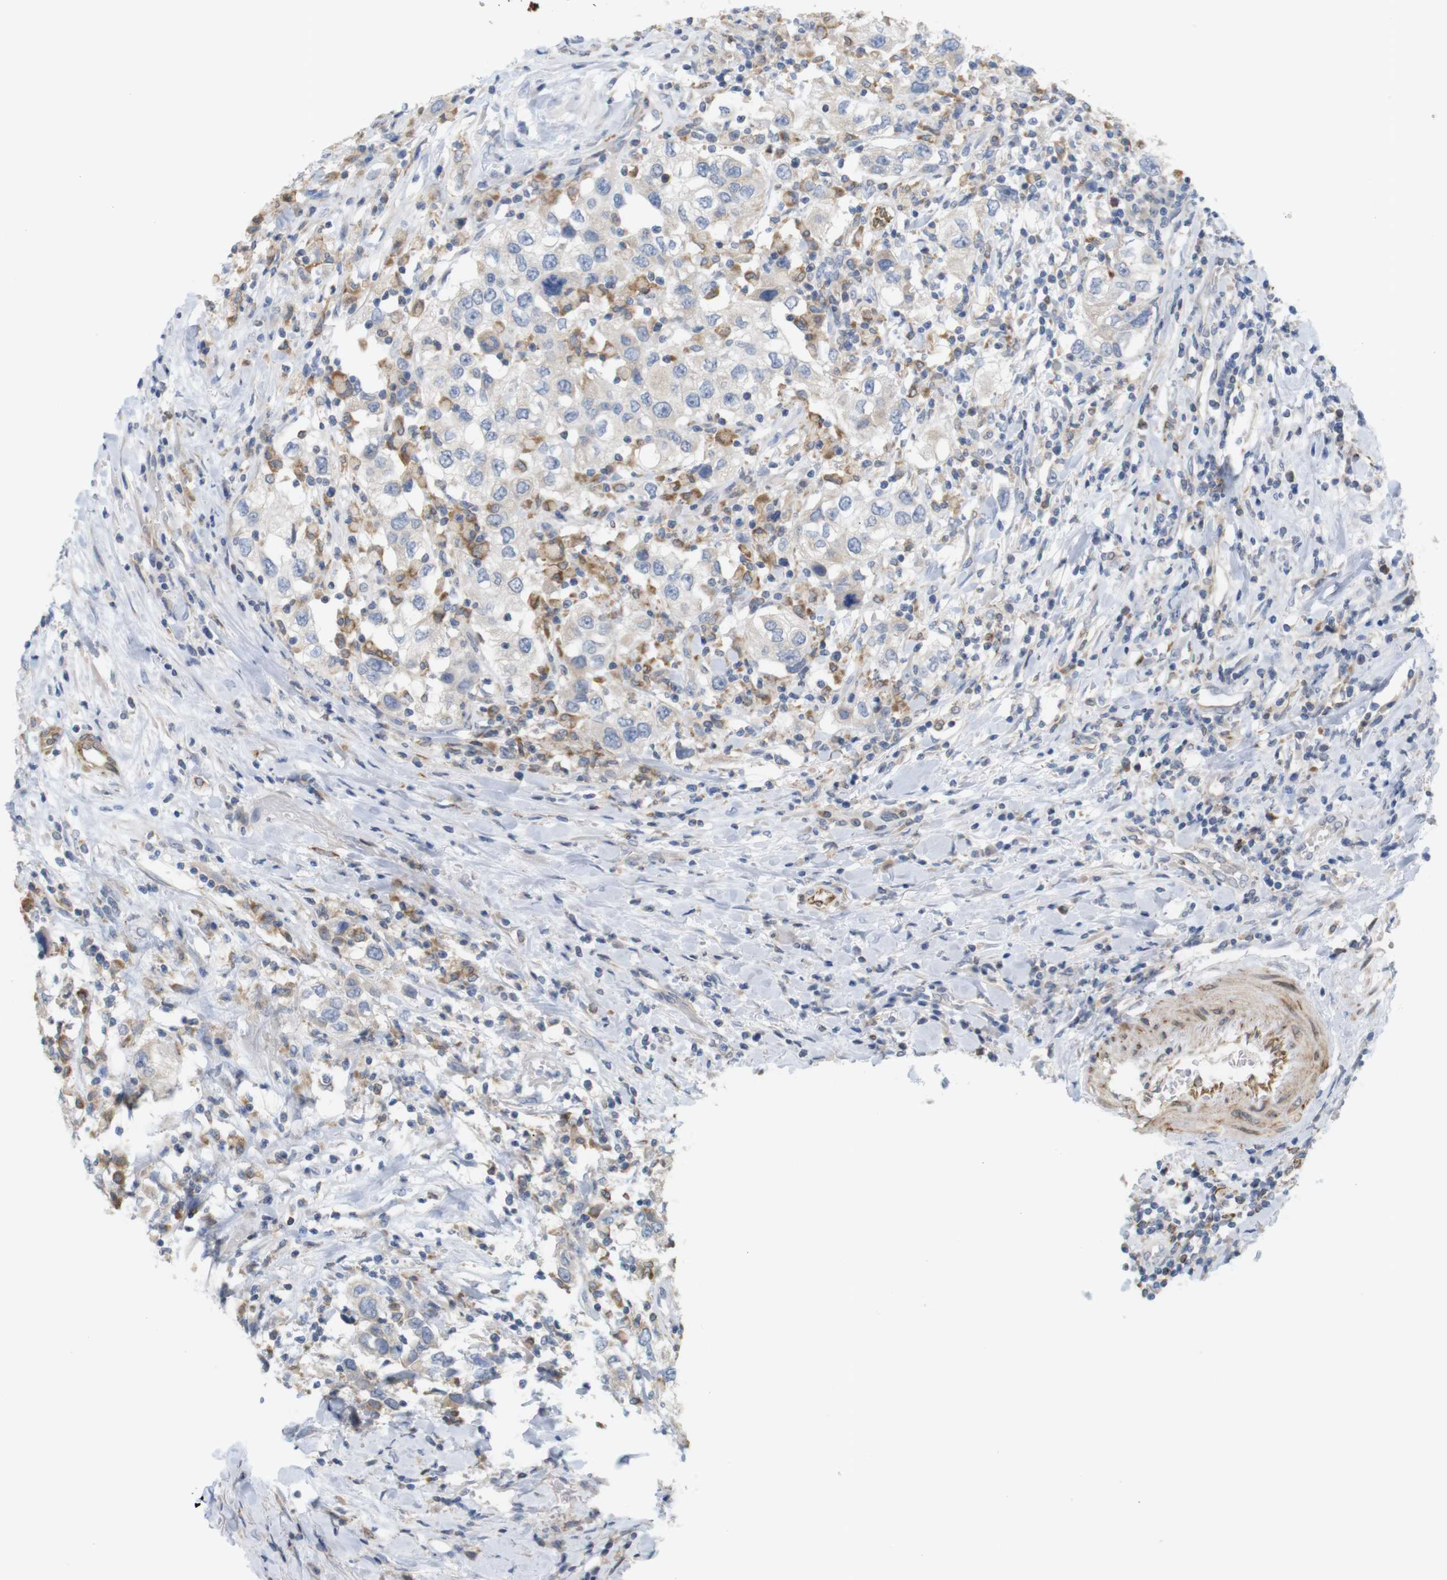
{"staining": {"intensity": "weak", "quantity": "<25%", "location": "cytoplasmic/membranous"}, "tissue": "urothelial cancer", "cell_type": "Tumor cells", "image_type": "cancer", "snomed": [{"axis": "morphology", "description": "Urothelial carcinoma, High grade"}, {"axis": "topography", "description": "Urinary bladder"}], "caption": "IHC photomicrograph of neoplastic tissue: human urothelial cancer stained with DAB (3,3'-diaminobenzidine) reveals no significant protein staining in tumor cells. (Immunohistochemistry (ihc), brightfield microscopy, high magnification).", "gene": "ITPR1", "patient": {"sex": "female", "age": 80}}